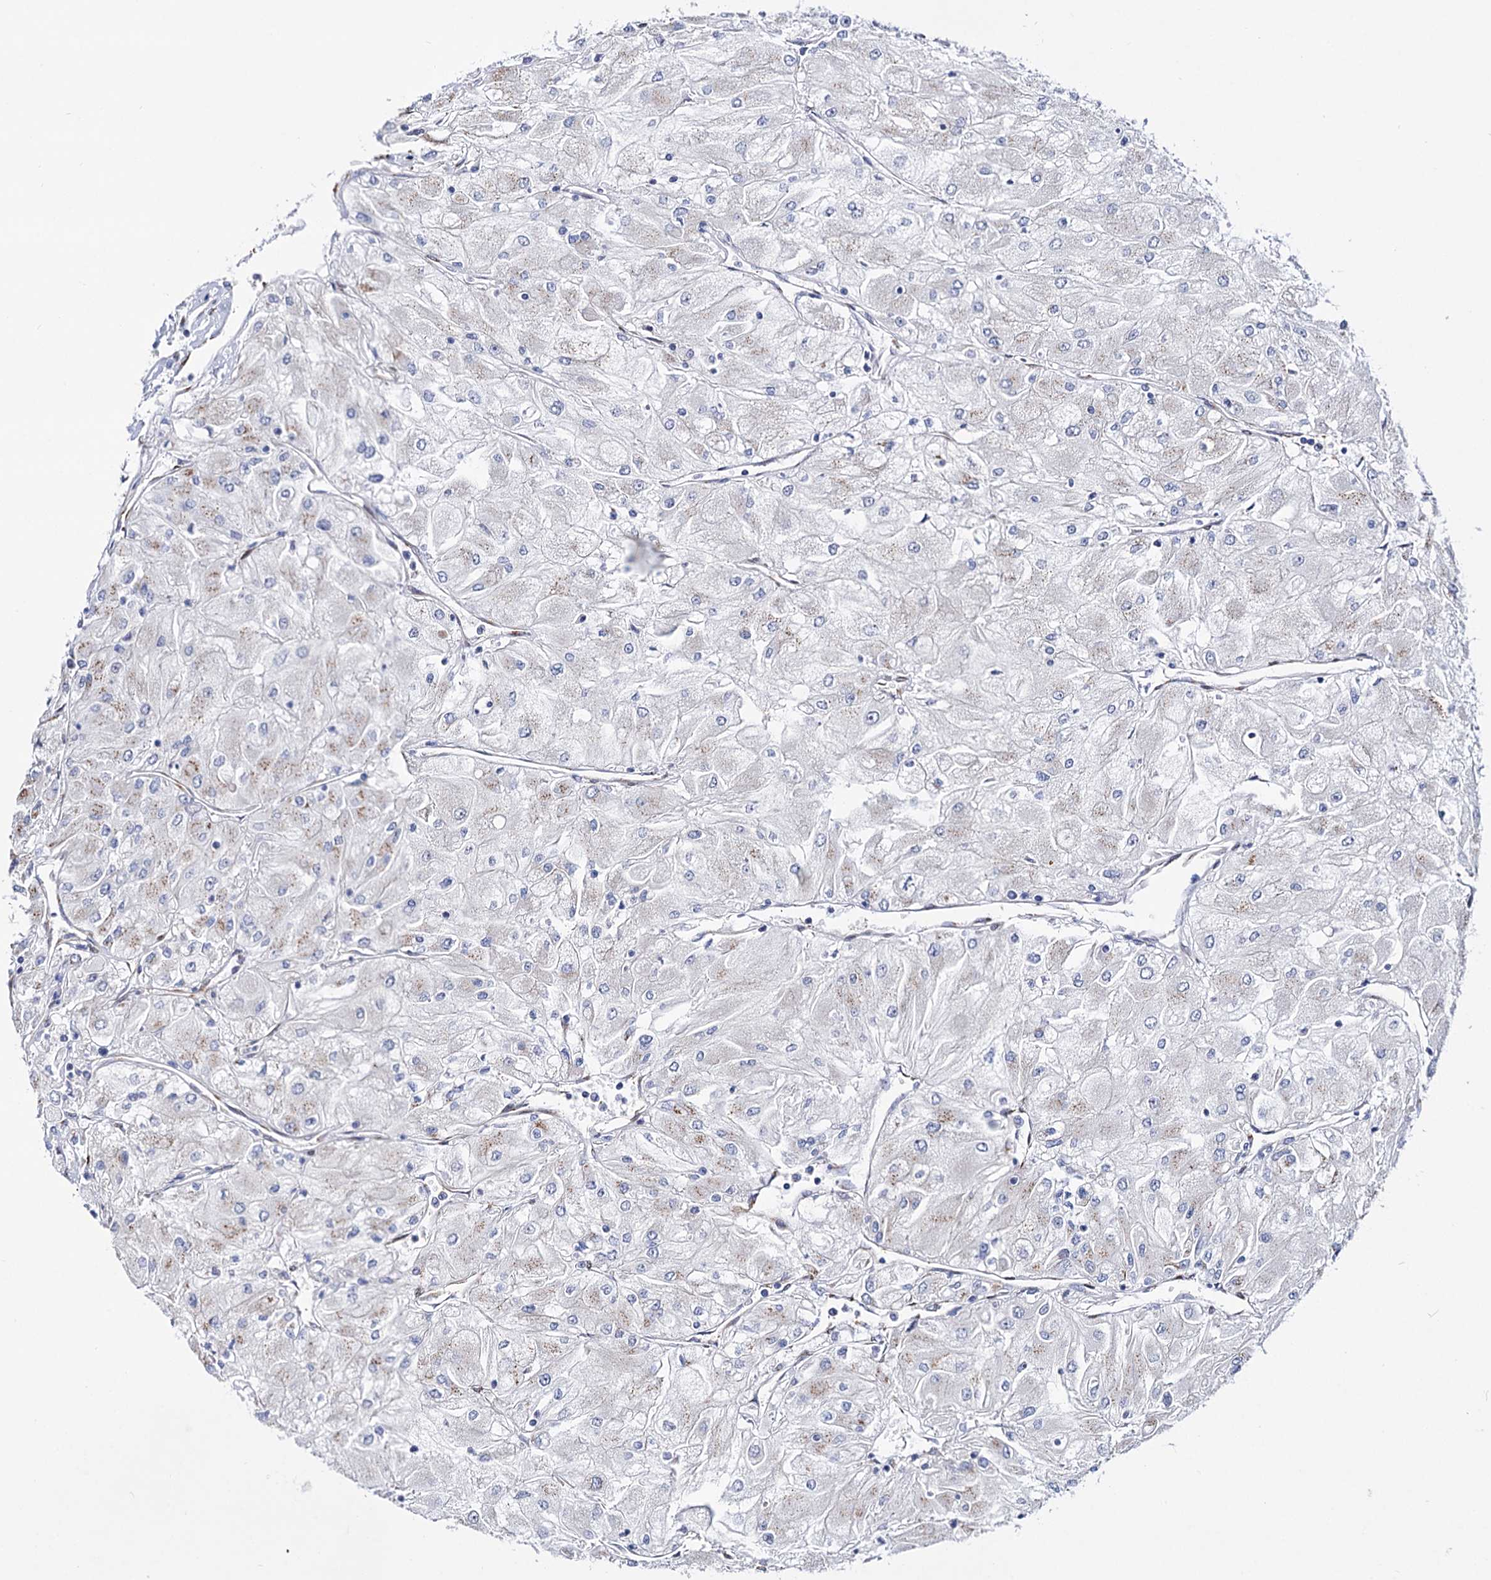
{"staining": {"intensity": "negative", "quantity": "none", "location": "none"}, "tissue": "renal cancer", "cell_type": "Tumor cells", "image_type": "cancer", "snomed": [{"axis": "morphology", "description": "Adenocarcinoma, NOS"}, {"axis": "topography", "description": "Kidney"}], "caption": "This is an immunohistochemistry (IHC) image of adenocarcinoma (renal). There is no positivity in tumor cells.", "gene": "C11orf96", "patient": {"sex": "male", "age": 80}}